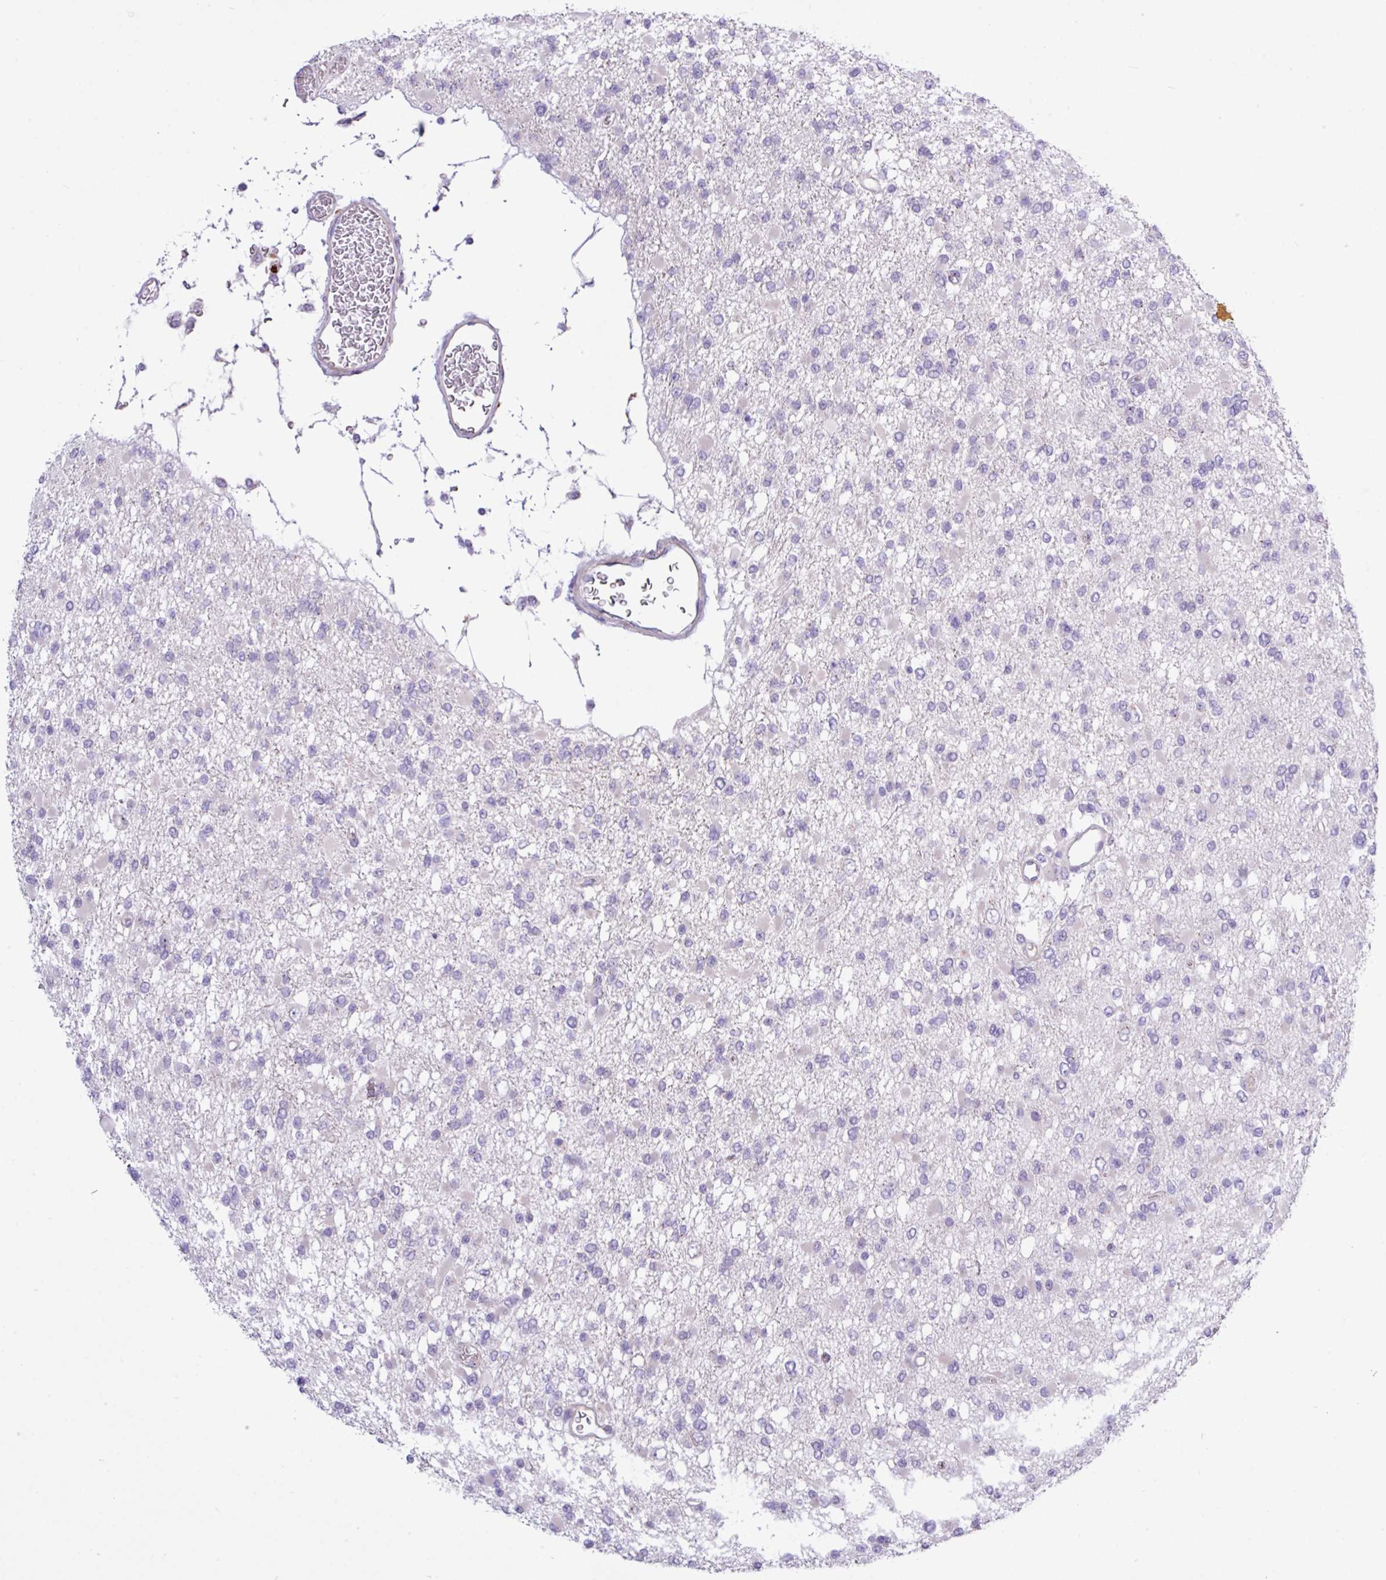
{"staining": {"intensity": "negative", "quantity": "none", "location": "none"}, "tissue": "glioma", "cell_type": "Tumor cells", "image_type": "cancer", "snomed": [{"axis": "morphology", "description": "Glioma, malignant, Low grade"}, {"axis": "topography", "description": "Brain"}], "caption": "This image is of malignant low-grade glioma stained with immunohistochemistry (IHC) to label a protein in brown with the nuclei are counter-stained blue. There is no positivity in tumor cells. (DAB immunohistochemistry with hematoxylin counter stain).", "gene": "SPINK8", "patient": {"sex": "female", "age": 22}}